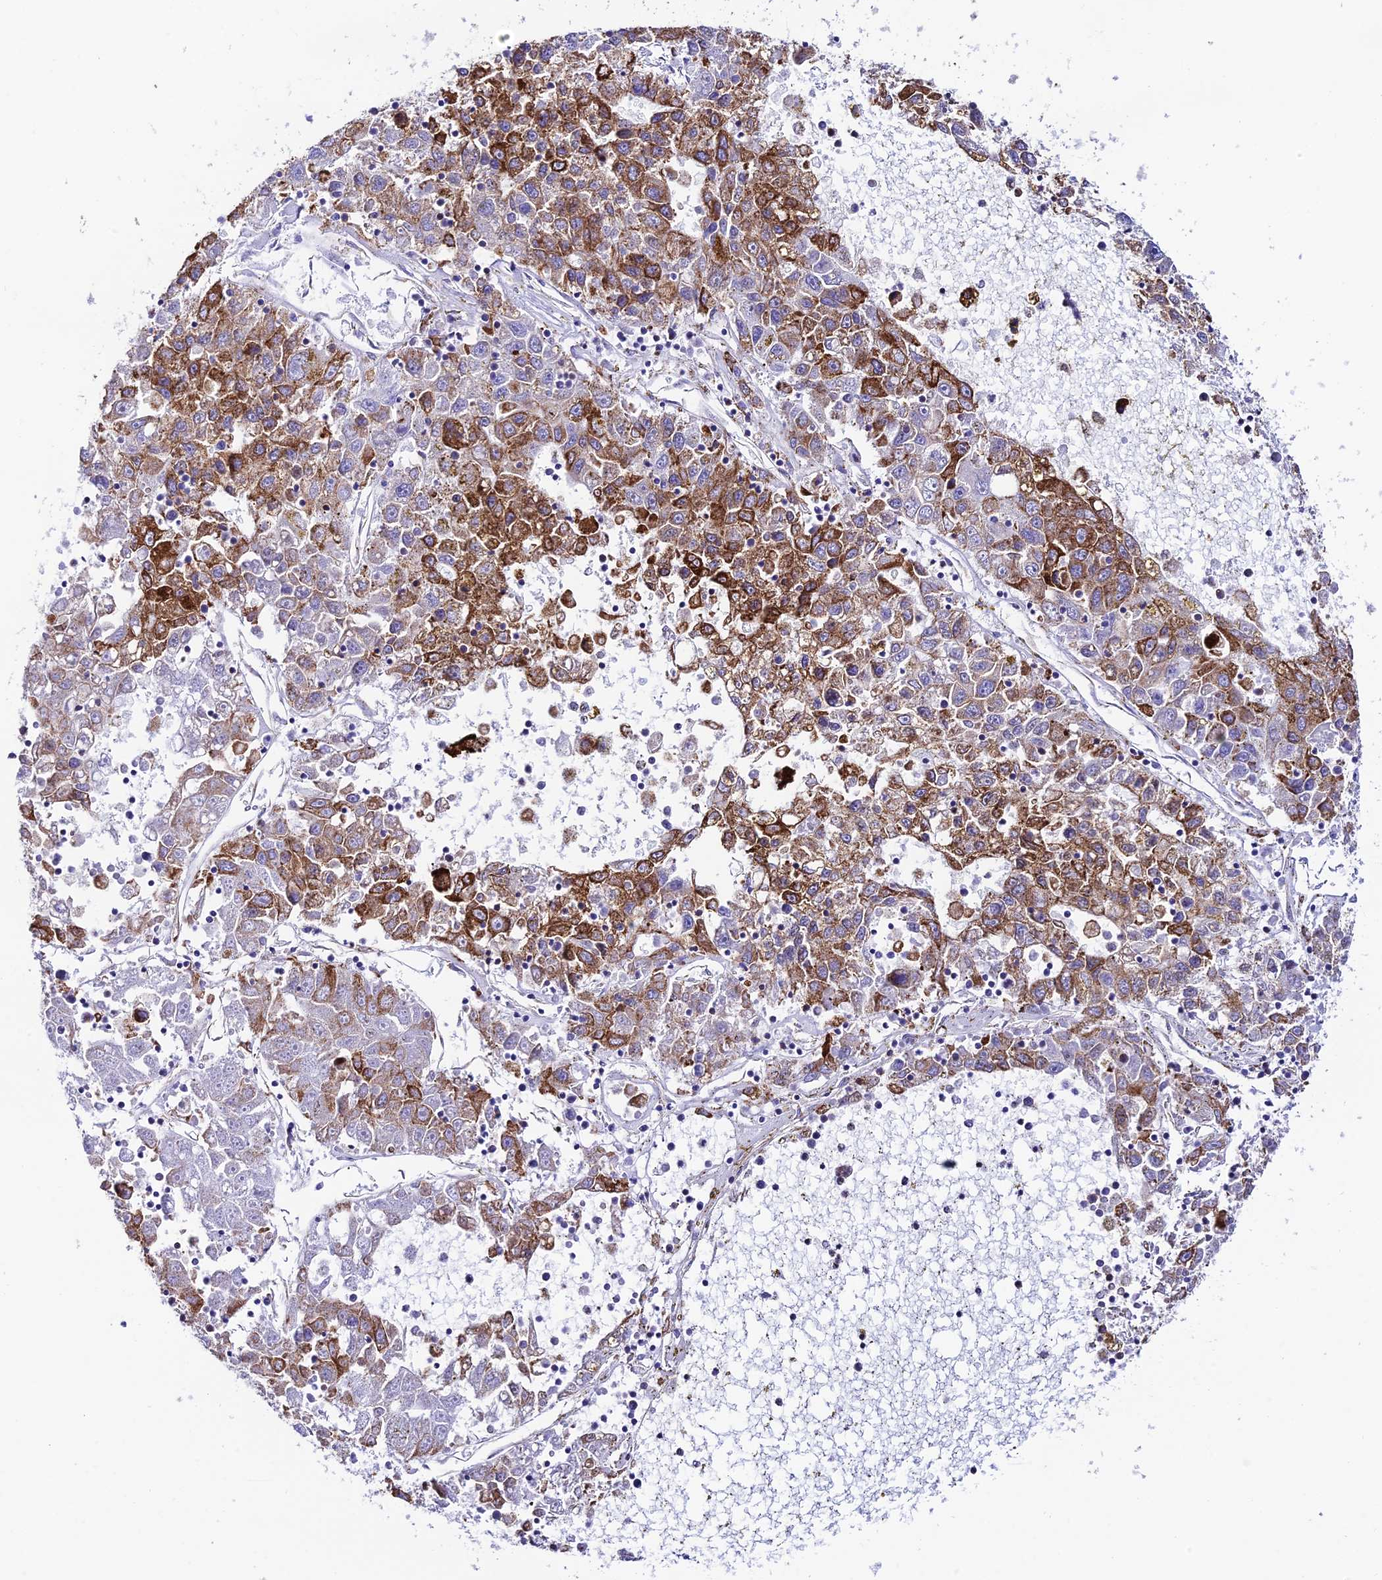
{"staining": {"intensity": "strong", "quantity": "25%-75%", "location": "cytoplasmic/membranous"}, "tissue": "liver cancer", "cell_type": "Tumor cells", "image_type": "cancer", "snomed": [{"axis": "morphology", "description": "Carcinoma, Hepatocellular, NOS"}, {"axis": "topography", "description": "Liver"}], "caption": "A brown stain labels strong cytoplasmic/membranous expression of a protein in human liver cancer tumor cells. The staining was performed using DAB, with brown indicating positive protein expression. Nuclei are stained blue with hematoxylin.", "gene": "TUBGCP6", "patient": {"sex": "male", "age": 49}}